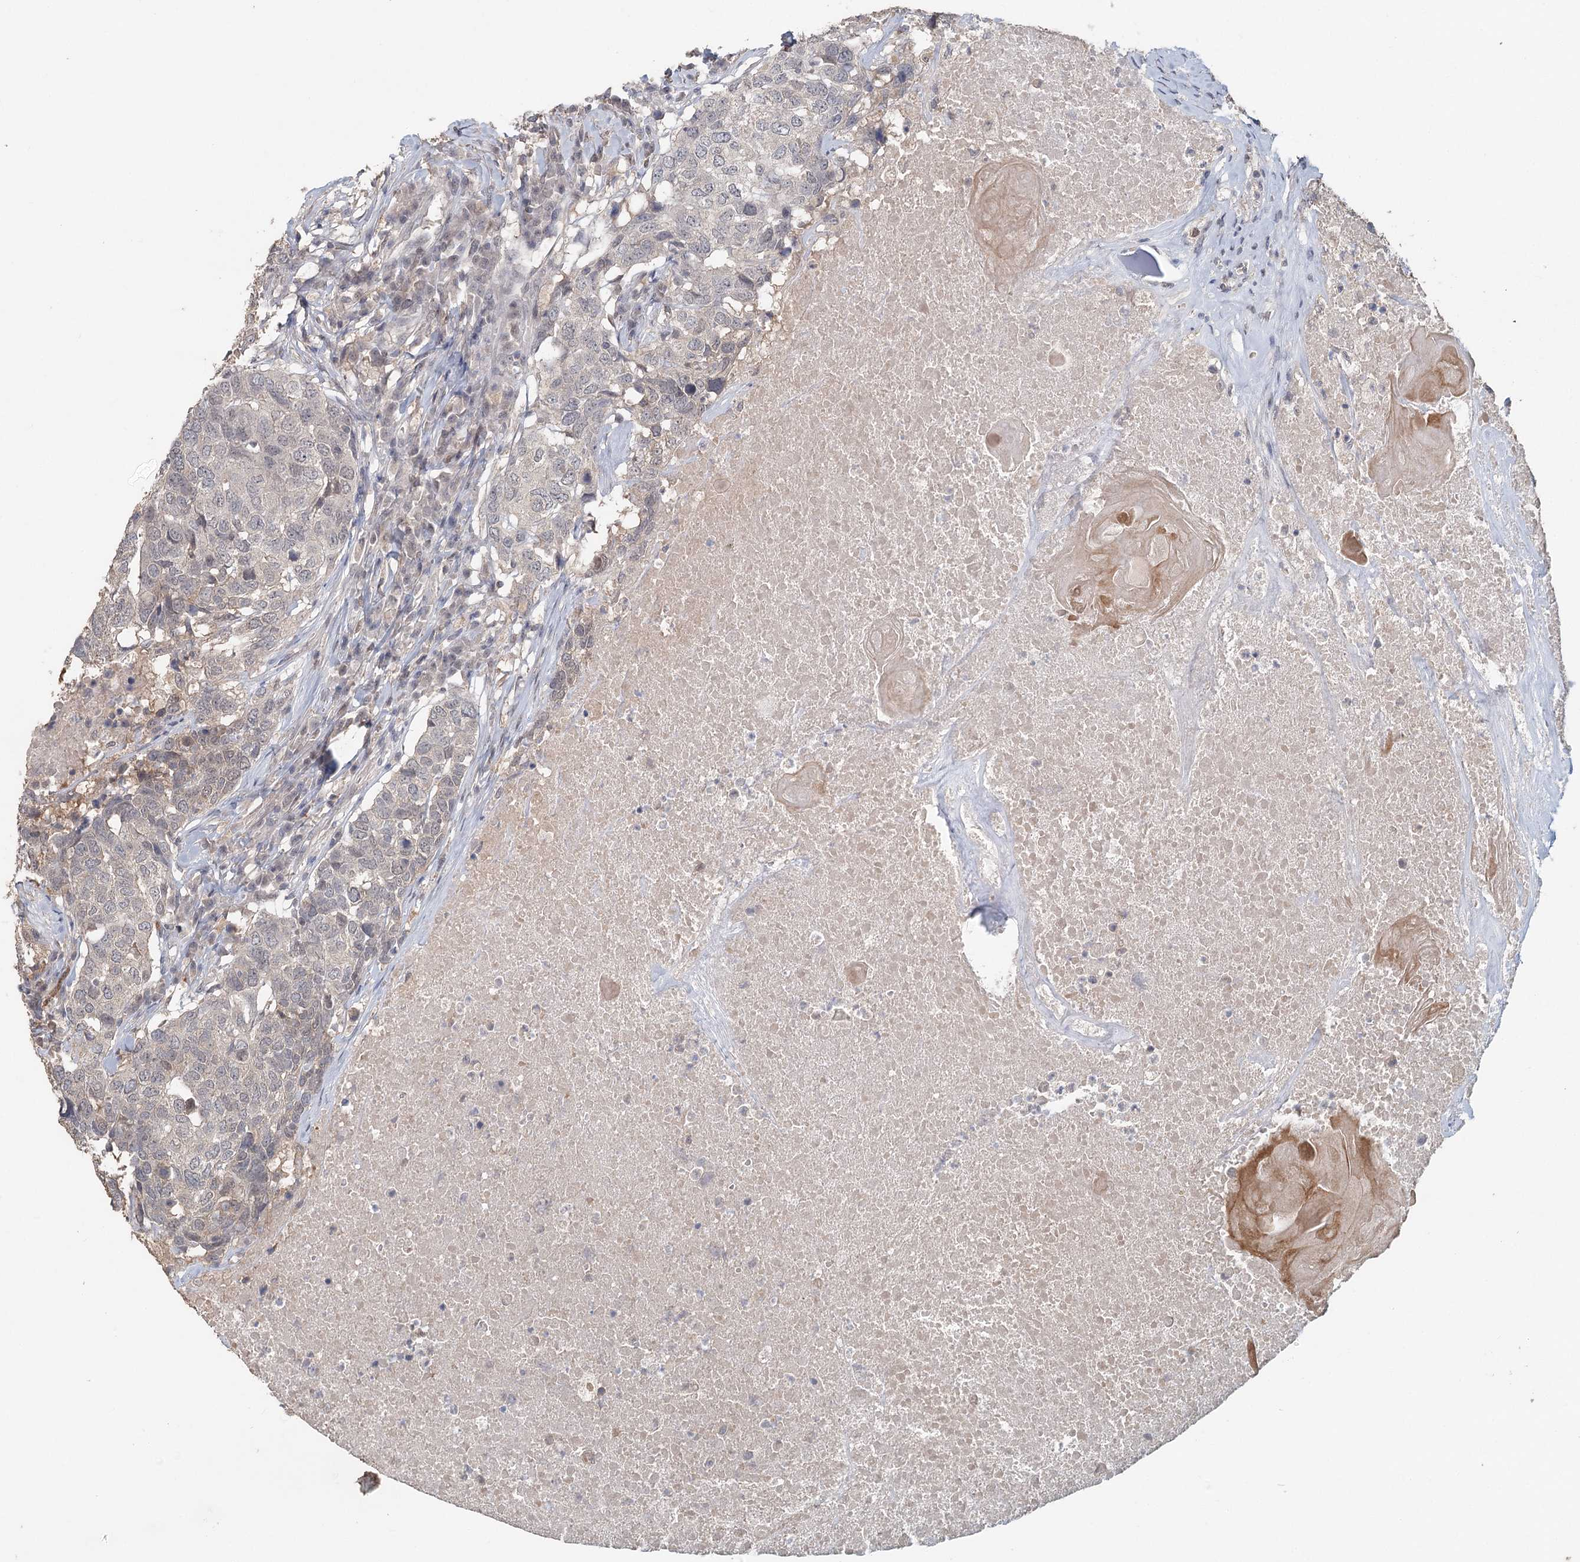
{"staining": {"intensity": "negative", "quantity": "none", "location": "none"}, "tissue": "head and neck cancer", "cell_type": "Tumor cells", "image_type": "cancer", "snomed": [{"axis": "morphology", "description": "Squamous cell carcinoma, NOS"}, {"axis": "topography", "description": "Head-Neck"}], "caption": "Immunohistochemistry micrograph of human head and neck cancer stained for a protein (brown), which shows no expression in tumor cells.", "gene": "ADK", "patient": {"sex": "male", "age": 66}}